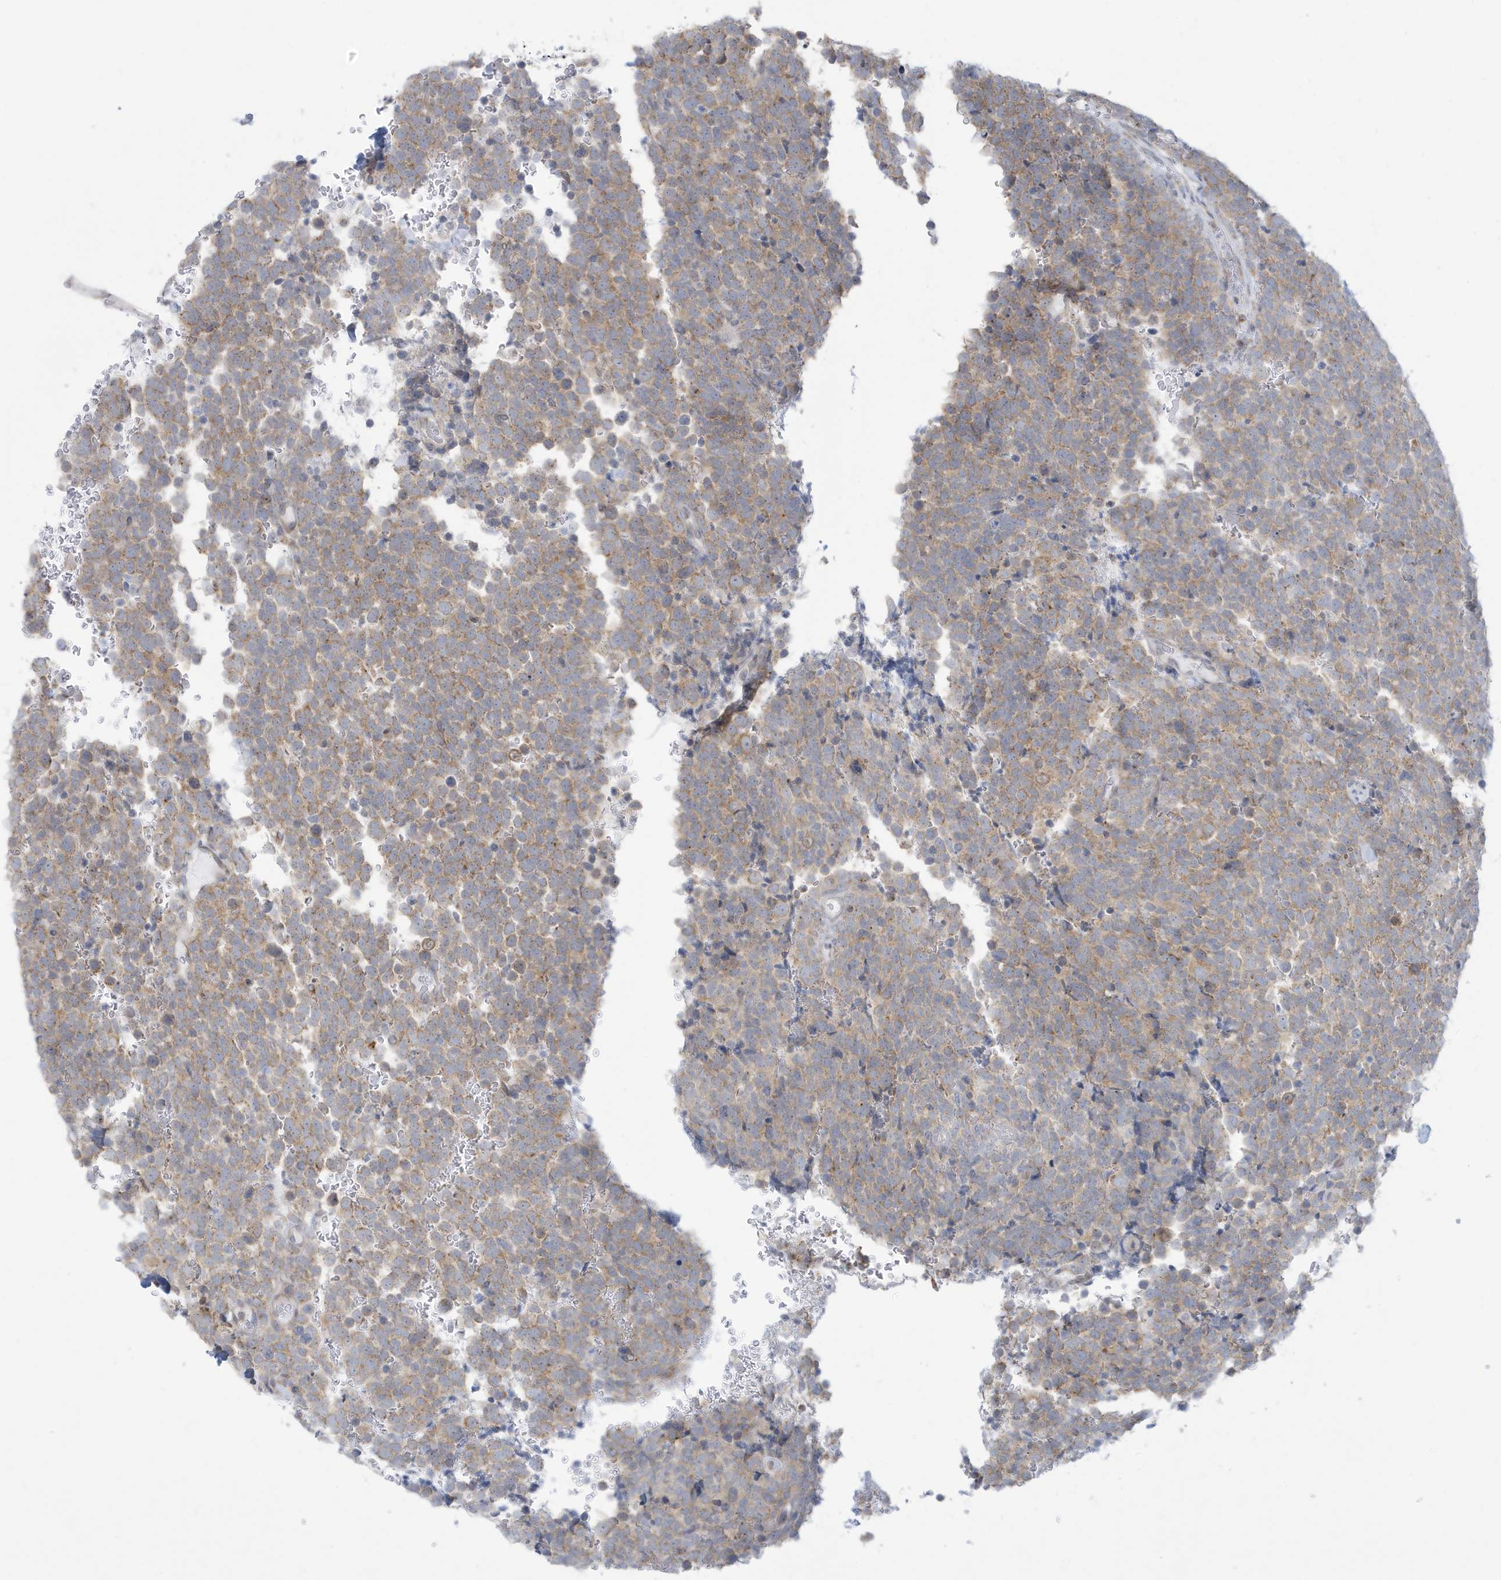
{"staining": {"intensity": "moderate", "quantity": ">75%", "location": "cytoplasmic/membranous"}, "tissue": "urothelial cancer", "cell_type": "Tumor cells", "image_type": "cancer", "snomed": [{"axis": "morphology", "description": "Urothelial carcinoma, High grade"}, {"axis": "topography", "description": "Urinary bladder"}], "caption": "Human urothelial carcinoma (high-grade) stained with a brown dye displays moderate cytoplasmic/membranous positive positivity in approximately >75% of tumor cells.", "gene": "SLAMF9", "patient": {"sex": "female", "age": 82}}